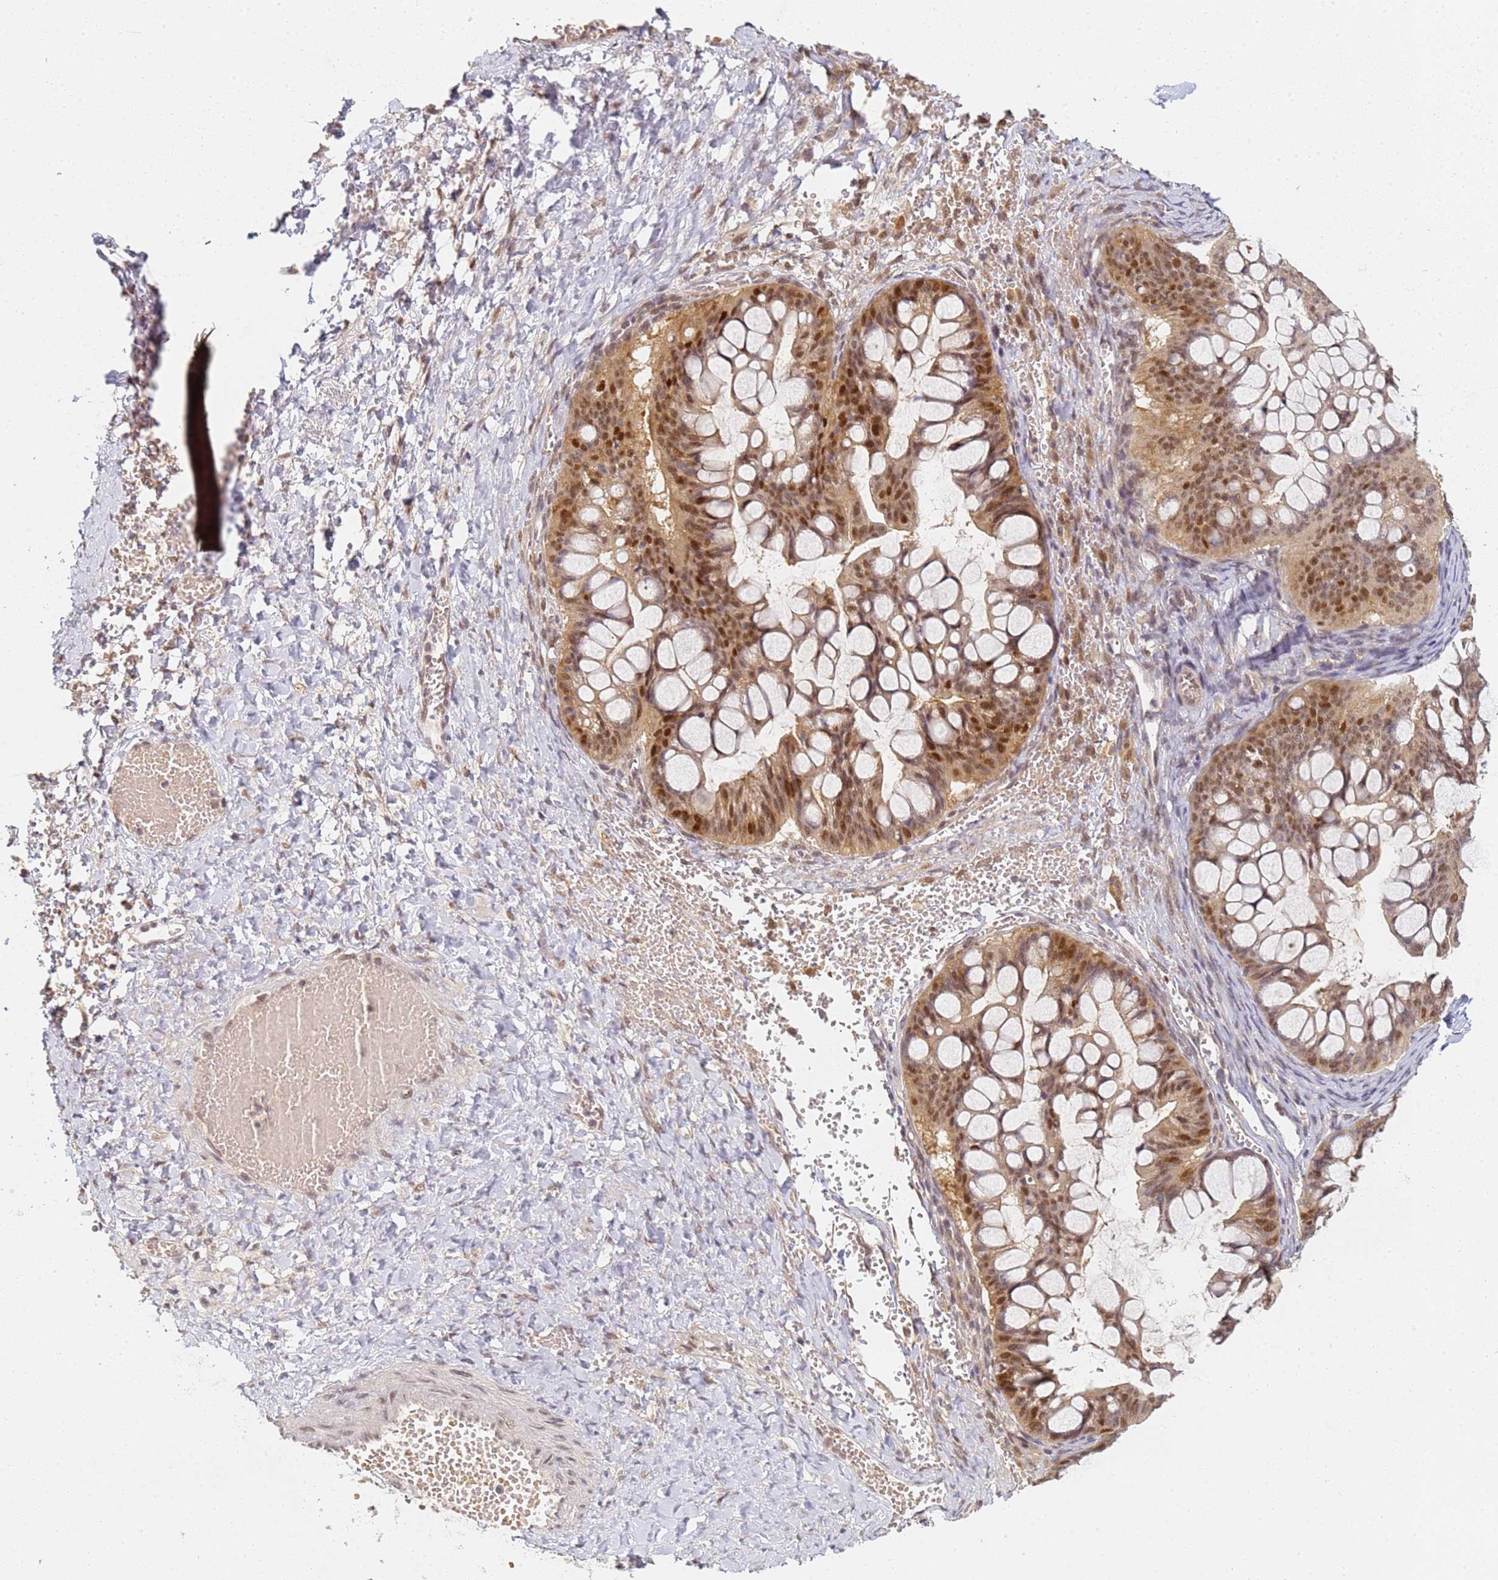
{"staining": {"intensity": "moderate", "quantity": ">75%", "location": "nuclear"}, "tissue": "ovarian cancer", "cell_type": "Tumor cells", "image_type": "cancer", "snomed": [{"axis": "morphology", "description": "Cystadenocarcinoma, mucinous, NOS"}, {"axis": "topography", "description": "Ovary"}], "caption": "Immunohistochemistry of human ovarian mucinous cystadenocarcinoma shows medium levels of moderate nuclear staining in about >75% of tumor cells.", "gene": "HMCES", "patient": {"sex": "female", "age": 73}}